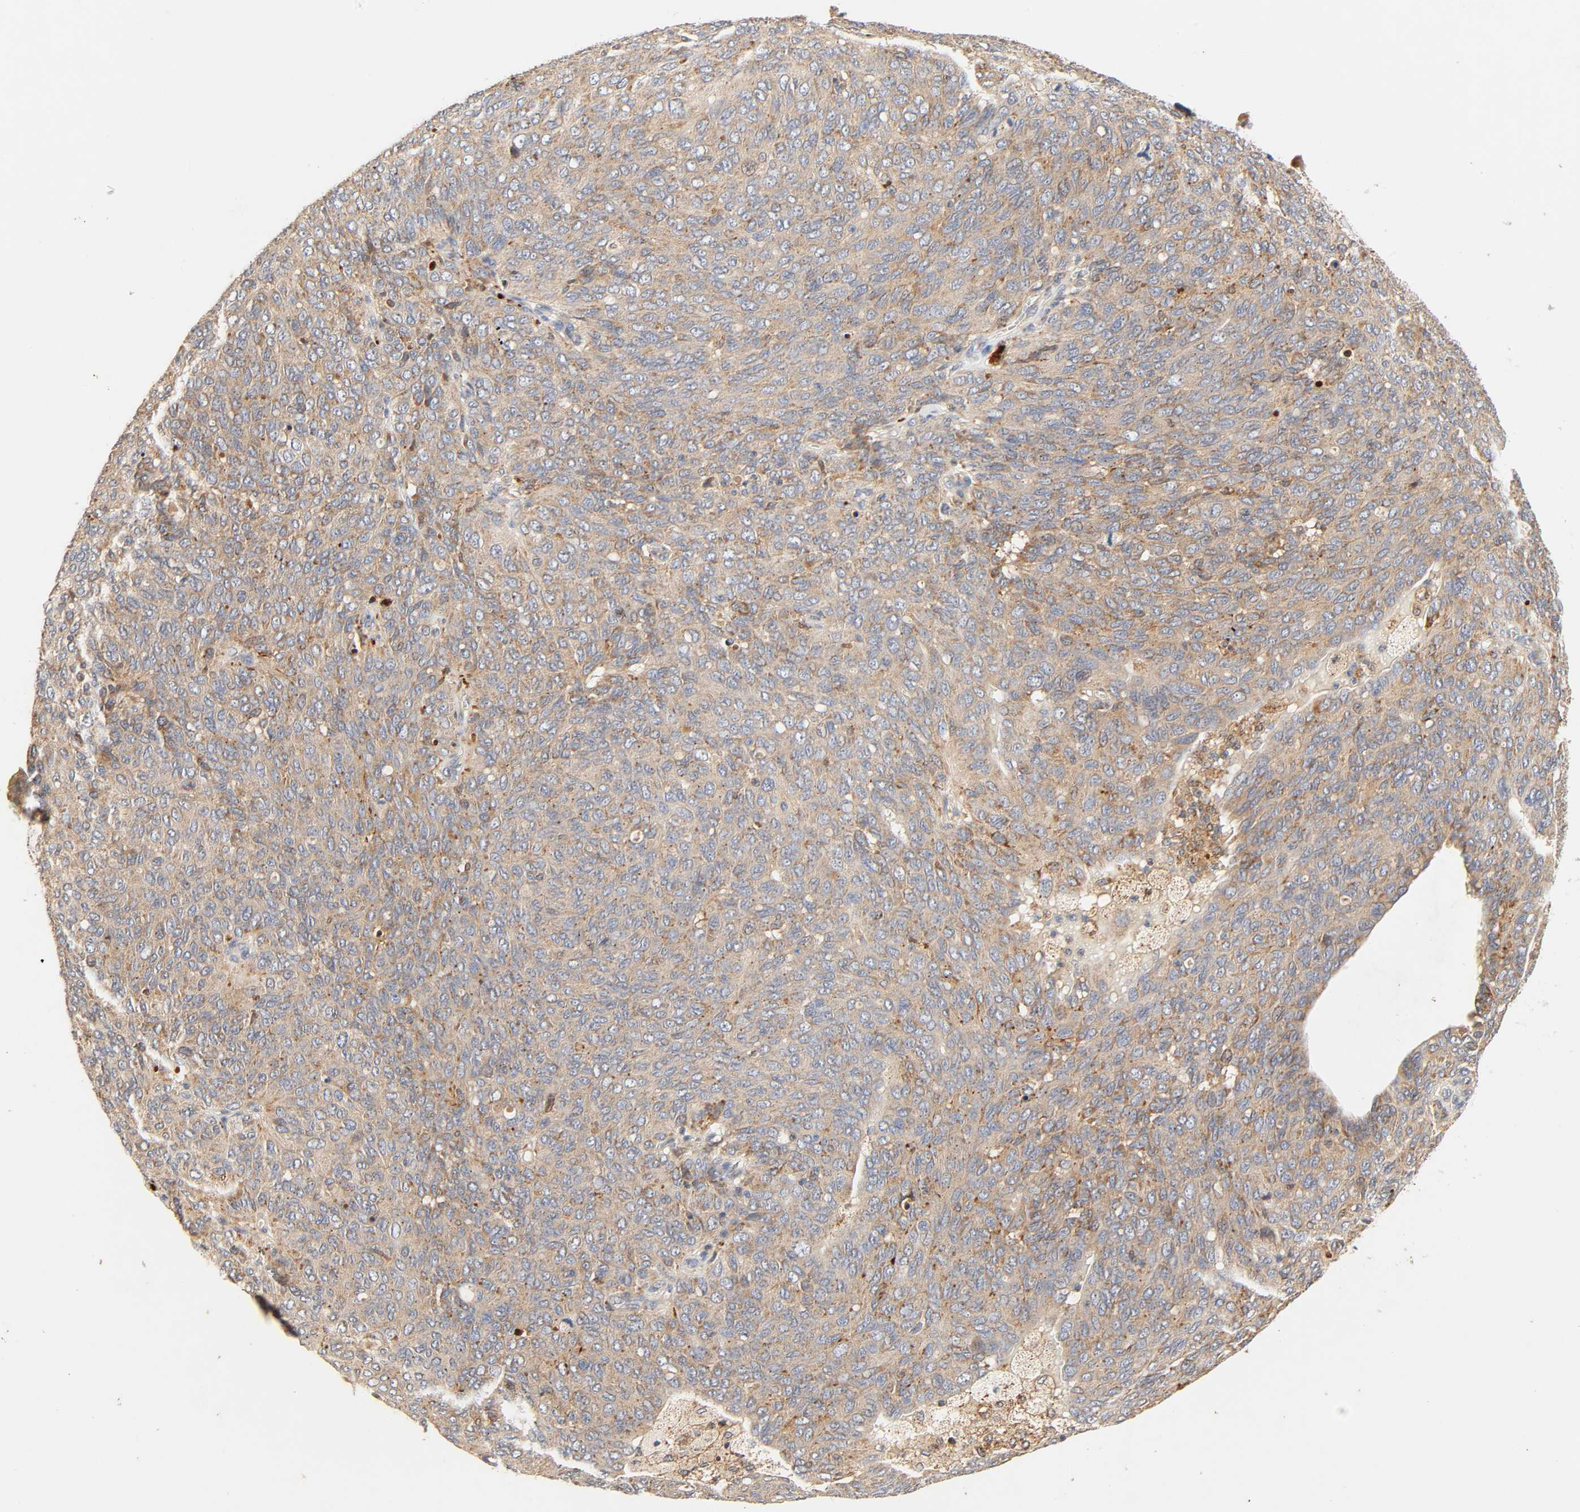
{"staining": {"intensity": "moderate", "quantity": ">75%", "location": "cytoplasmic/membranous"}, "tissue": "ovarian cancer", "cell_type": "Tumor cells", "image_type": "cancer", "snomed": [{"axis": "morphology", "description": "Carcinoma, endometroid"}, {"axis": "topography", "description": "Ovary"}], "caption": "Immunohistochemical staining of human ovarian cancer (endometroid carcinoma) reveals medium levels of moderate cytoplasmic/membranous protein positivity in about >75% of tumor cells.", "gene": "MAPK6", "patient": {"sex": "female", "age": 60}}